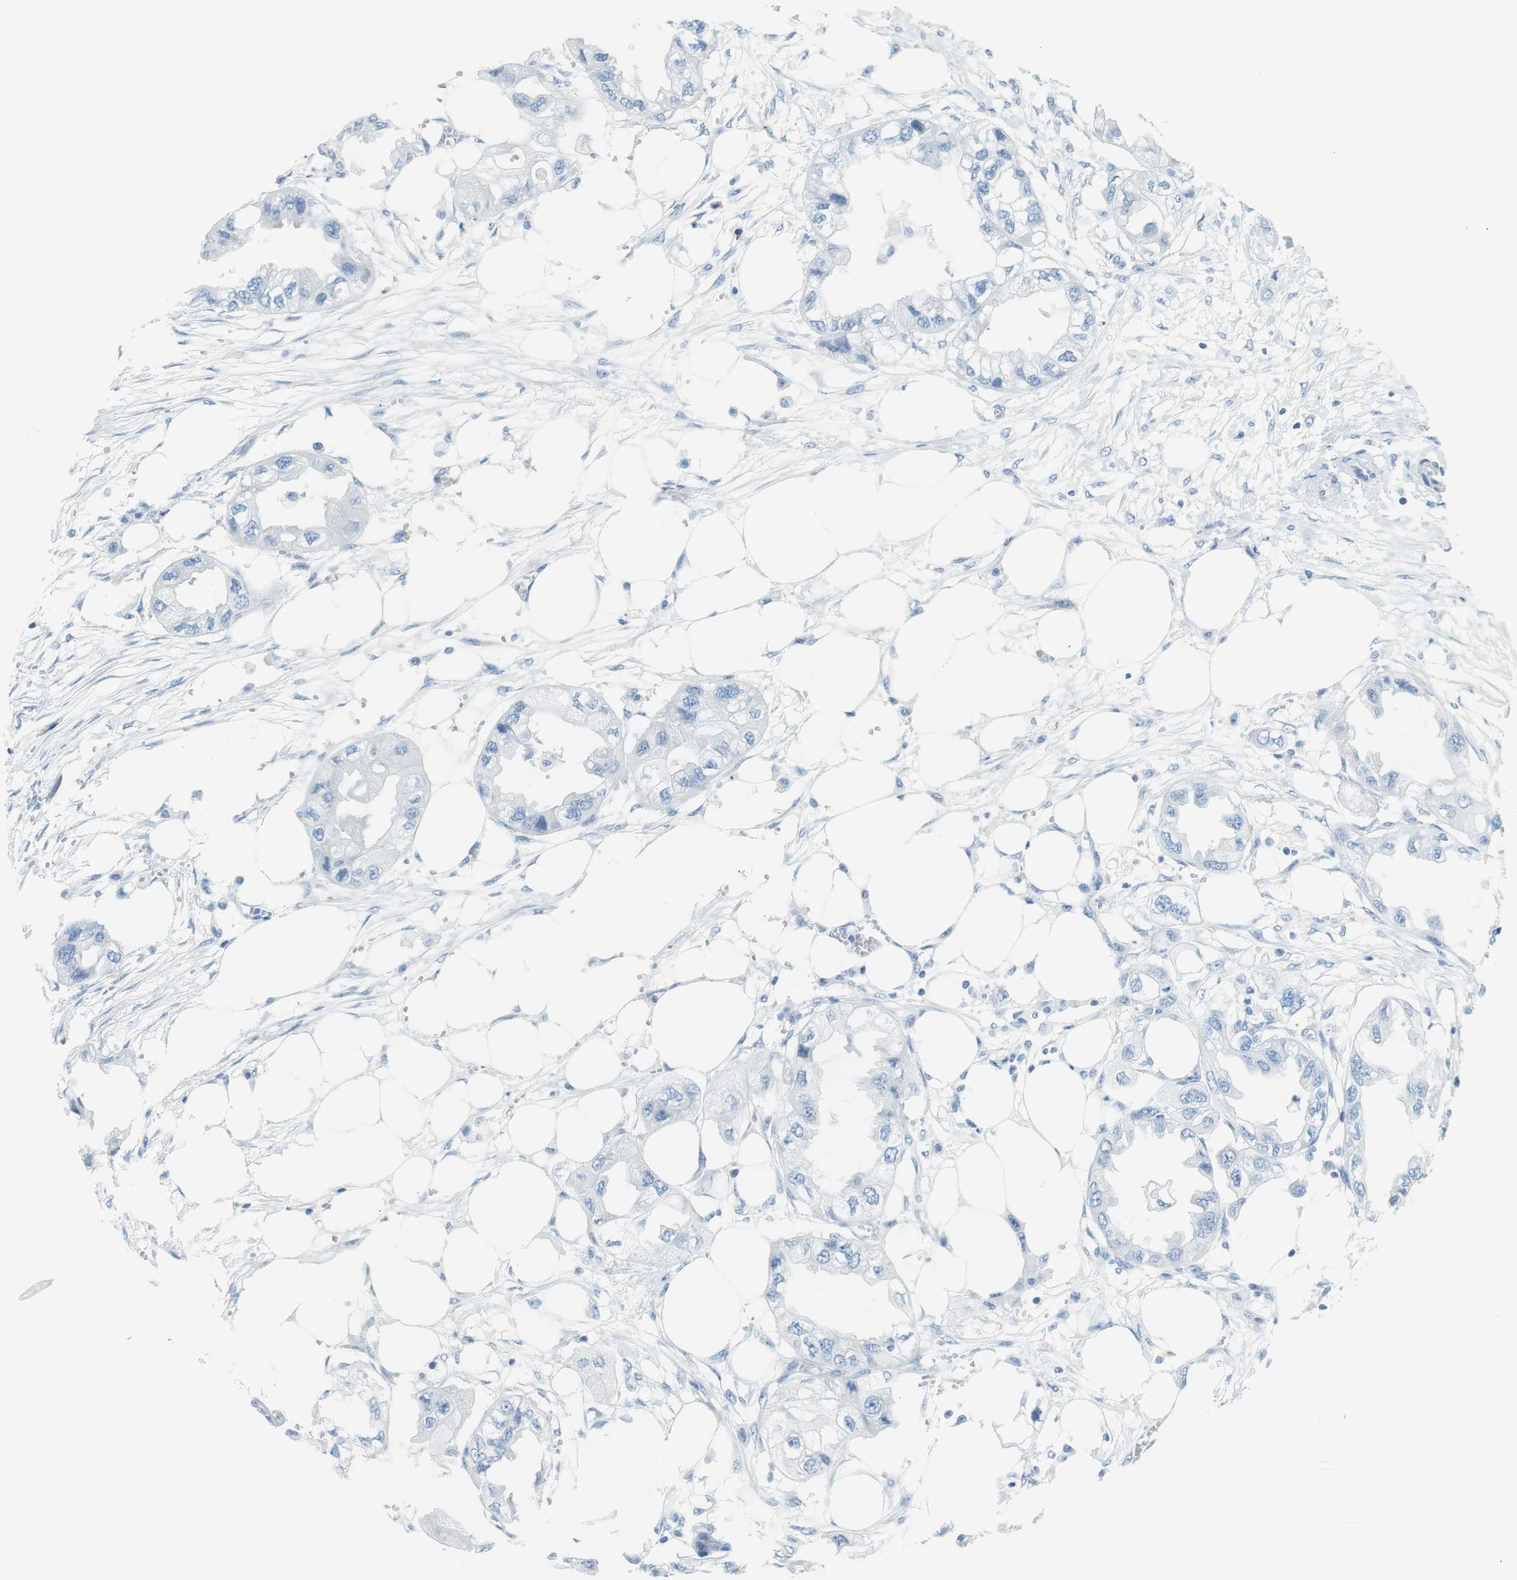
{"staining": {"intensity": "negative", "quantity": "none", "location": "none"}, "tissue": "endometrial cancer", "cell_type": "Tumor cells", "image_type": "cancer", "snomed": [{"axis": "morphology", "description": "Adenocarcinoma, NOS"}, {"axis": "topography", "description": "Endometrium"}], "caption": "Immunohistochemistry of adenocarcinoma (endometrial) demonstrates no expression in tumor cells.", "gene": "MYH1", "patient": {"sex": "female", "age": 67}}